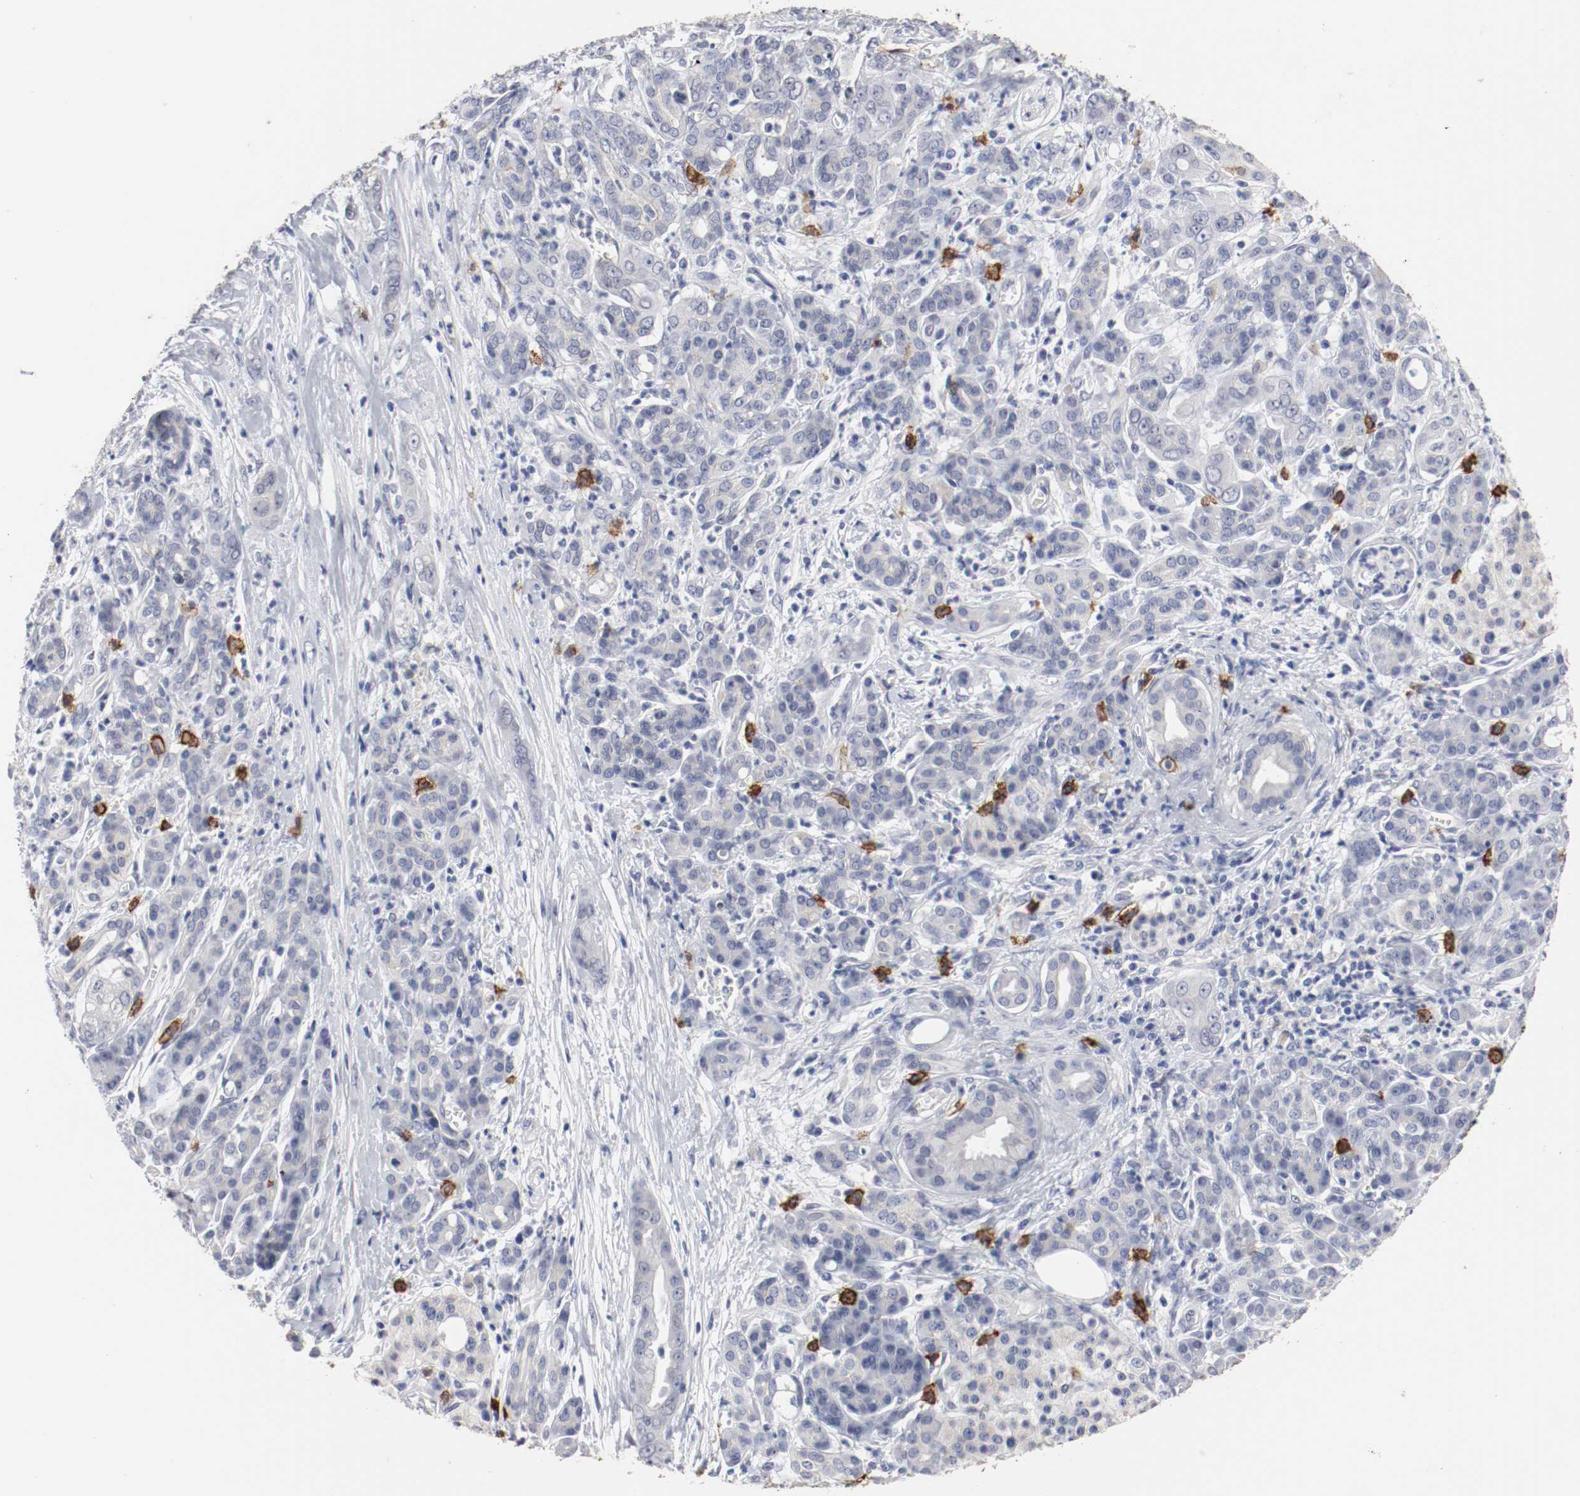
{"staining": {"intensity": "negative", "quantity": "none", "location": "none"}, "tissue": "pancreatic cancer", "cell_type": "Tumor cells", "image_type": "cancer", "snomed": [{"axis": "morphology", "description": "Adenocarcinoma, NOS"}, {"axis": "topography", "description": "Pancreas"}], "caption": "Immunohistochemistry photomicrograph of neoplastic tissue: pancreatic cancer (adenocarcinoma) stained with DAB (3,3'-diaminobenzidine) reveals no significant protein expression in tumor cells.", "gene": "KIT", "patient": {"sex": "male", "age": 59}}